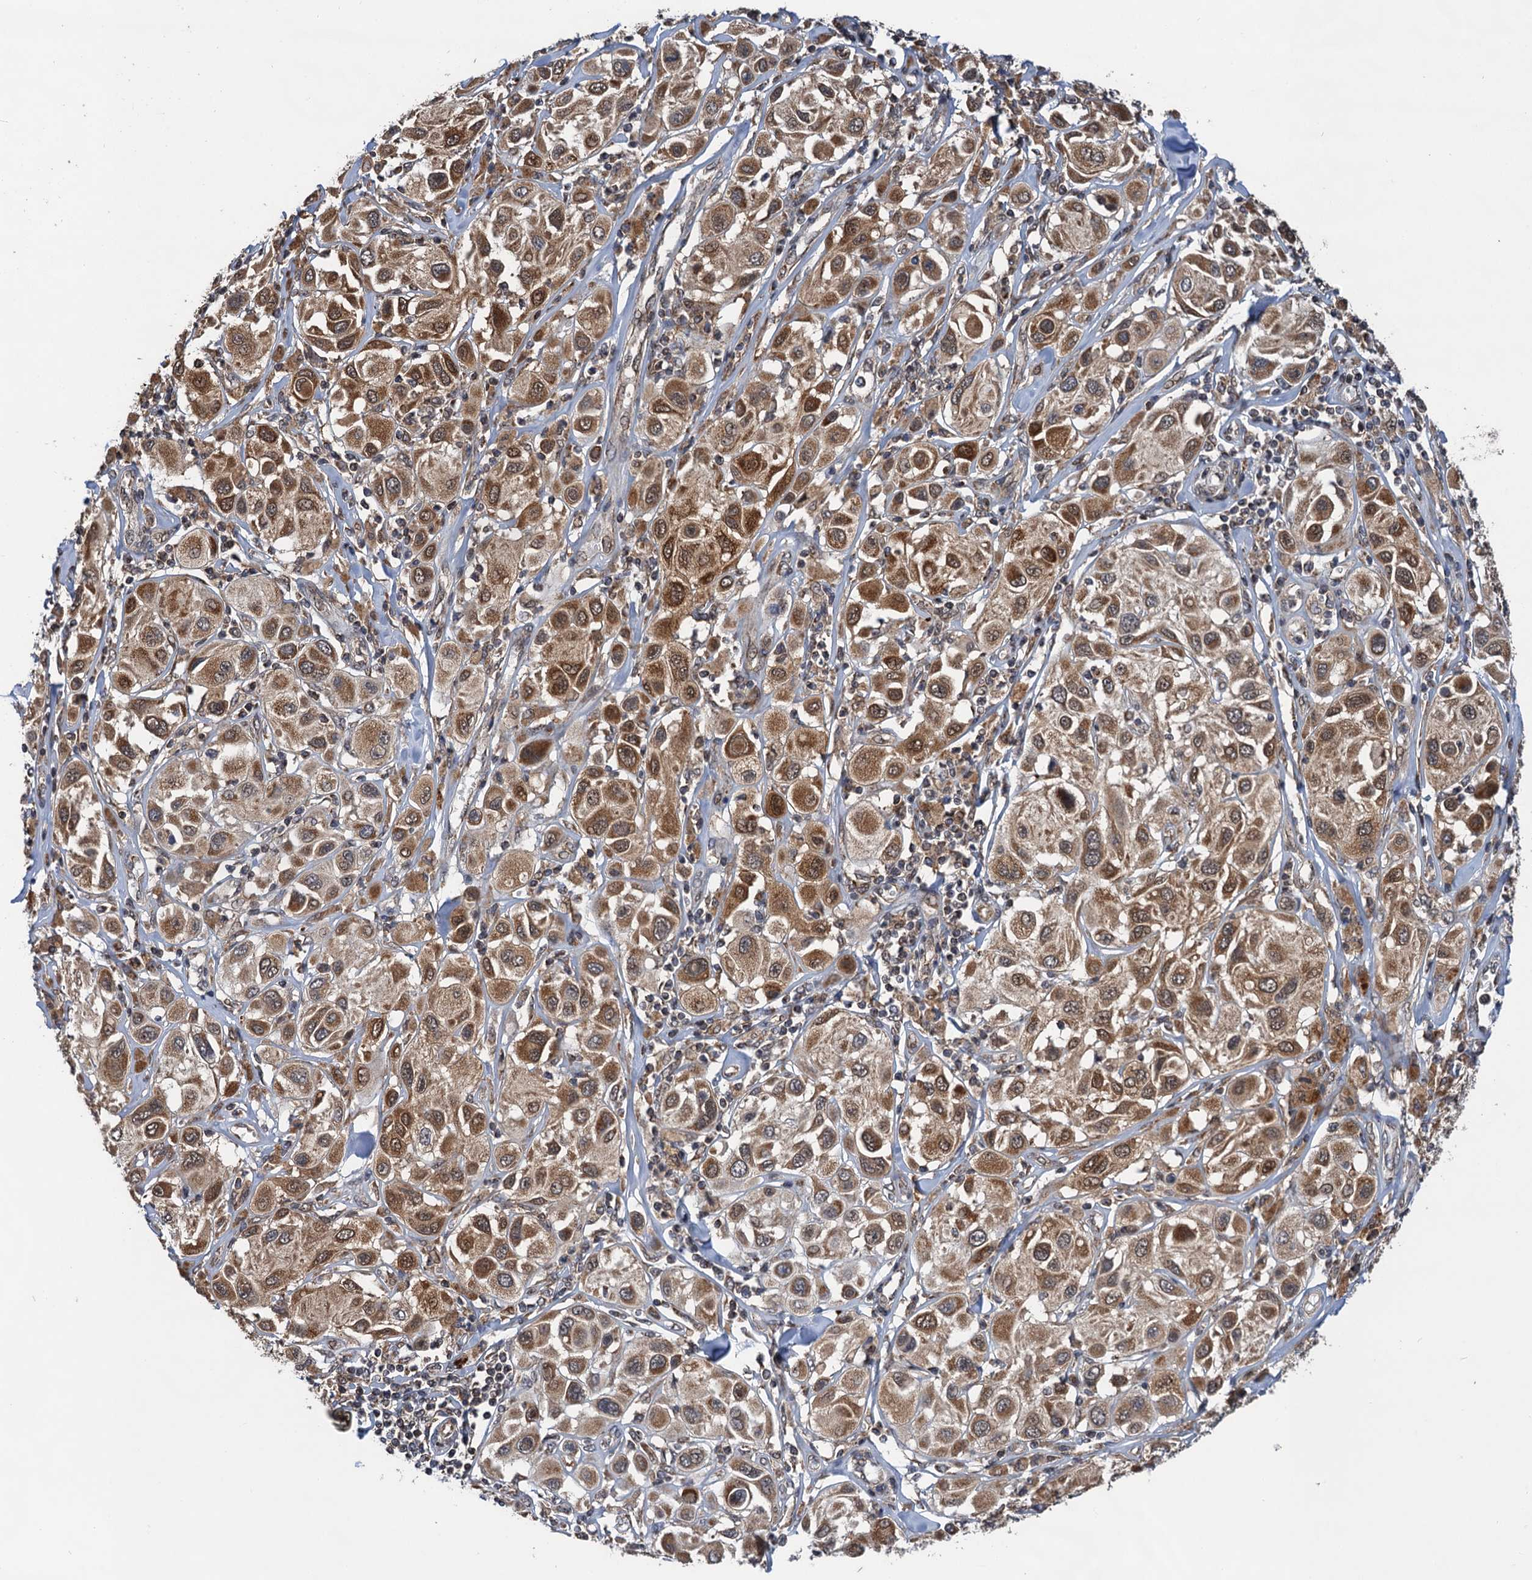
{"staining": {"intensity": "moderate", "quantity": ">75%", "location": "cytoplasmic/membranous,nuclear"}, "tissue": "melanoma", "cell_type": "Tumor cells", "image_type": "cancer", "snomed": [{"axis": "morphology", "description": "Malignant melanoma, Metastatic site"}, {"axis": "topography", "description": "Skin"}], "caption": "Tumor cells display medium levels of moderate cytoplasmic/membranous and nuclear expression in about >75% of cells in malignant melanoma (metastatic site).", "gene": "CMPK2", "patient": {"sex": "male", "age": 41}}